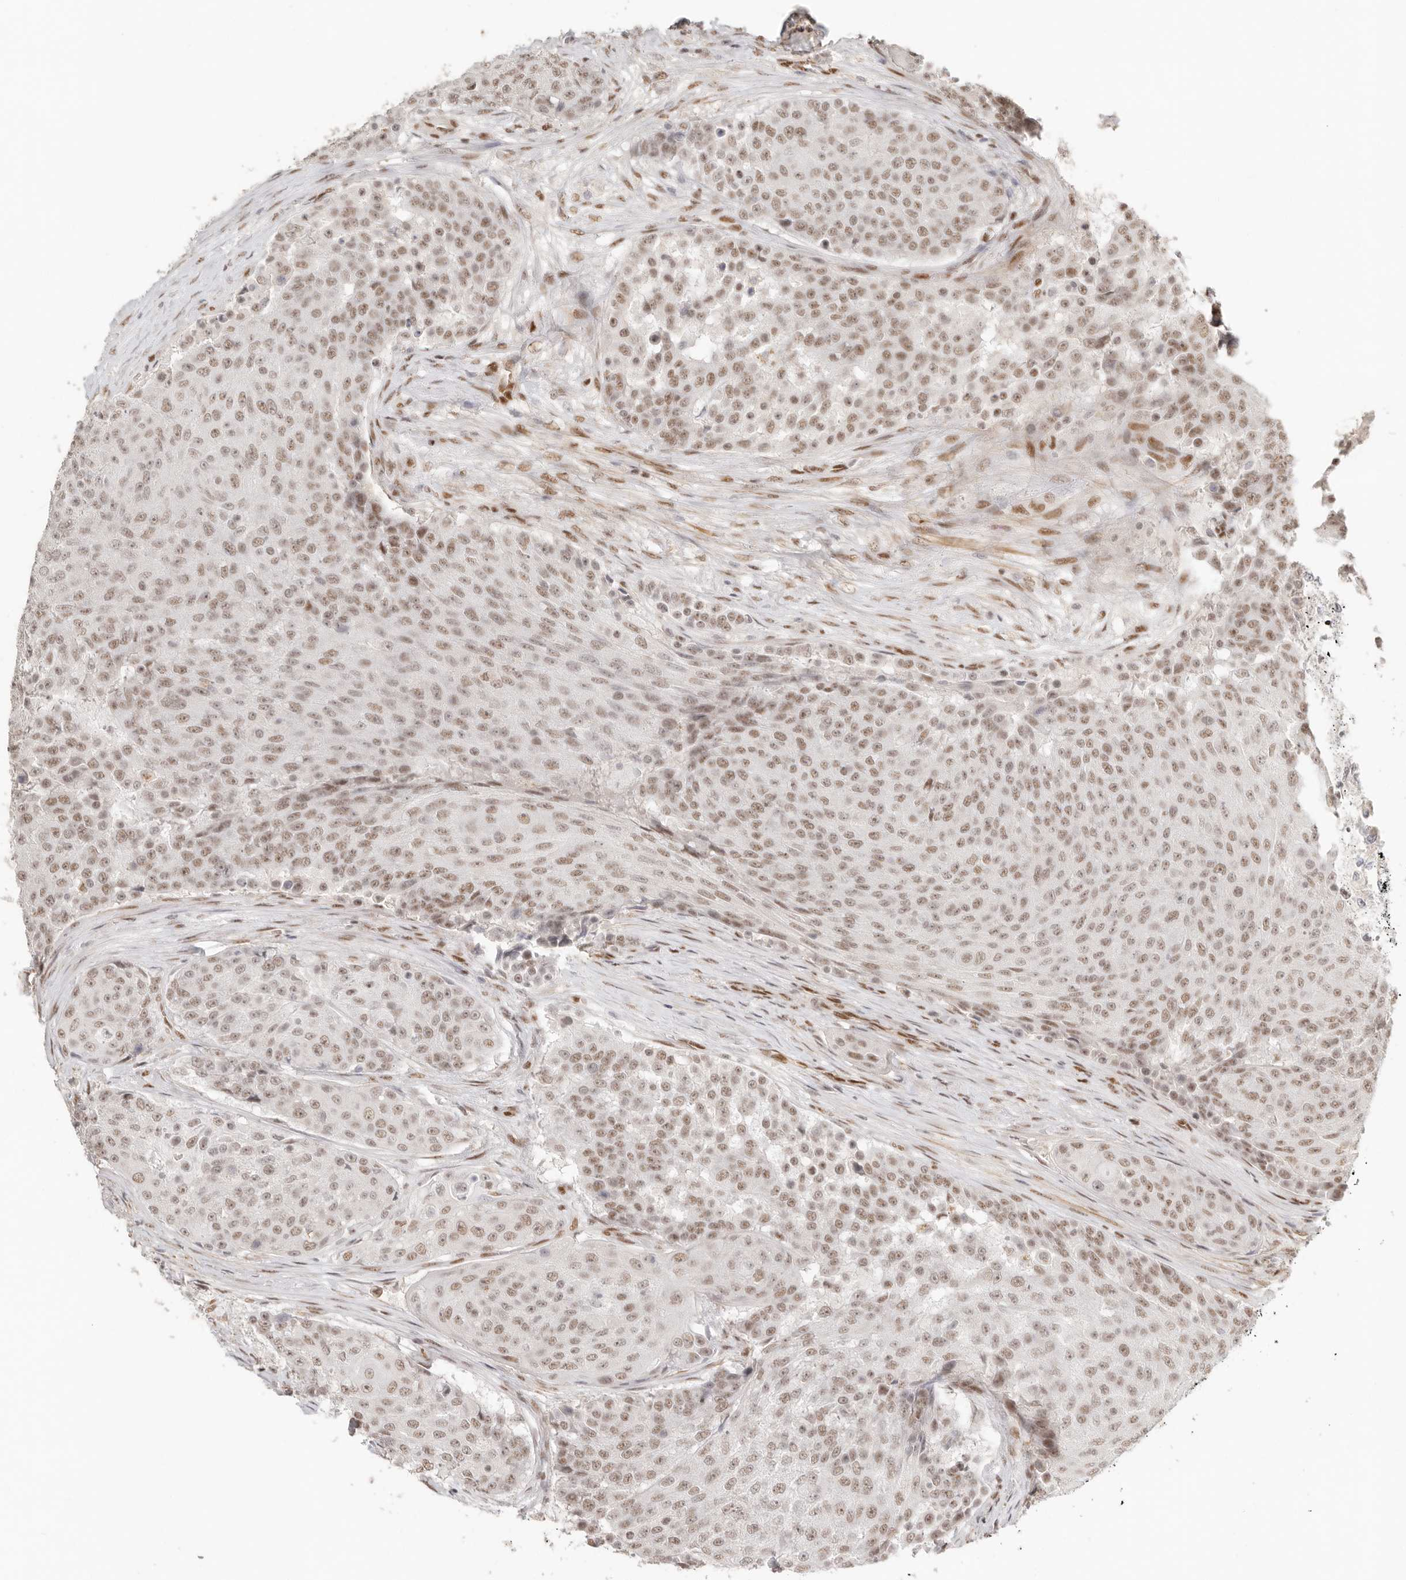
{"staining": {"intensity": "moderate", "quantity": ">75%", "location": "nuclear"}, "tissue": "urothelial cancer", "cell_type": "Tumor cells", "image_type": "cancer", "snomed": [{"axis": "morphology", "description": "Urothelial carcinoma, High grade"}, {"axis": "topography", "description": "Urinary bladder"}], "caption": "Immunohistochemistry image of human urothelial cancer stained for a protein (brown), which displays medium levels of moderate nuclear expression in approximately >75% of tumor cells.", "gene": "GABPA", "patient": {"sex": "female", "age": 63}}